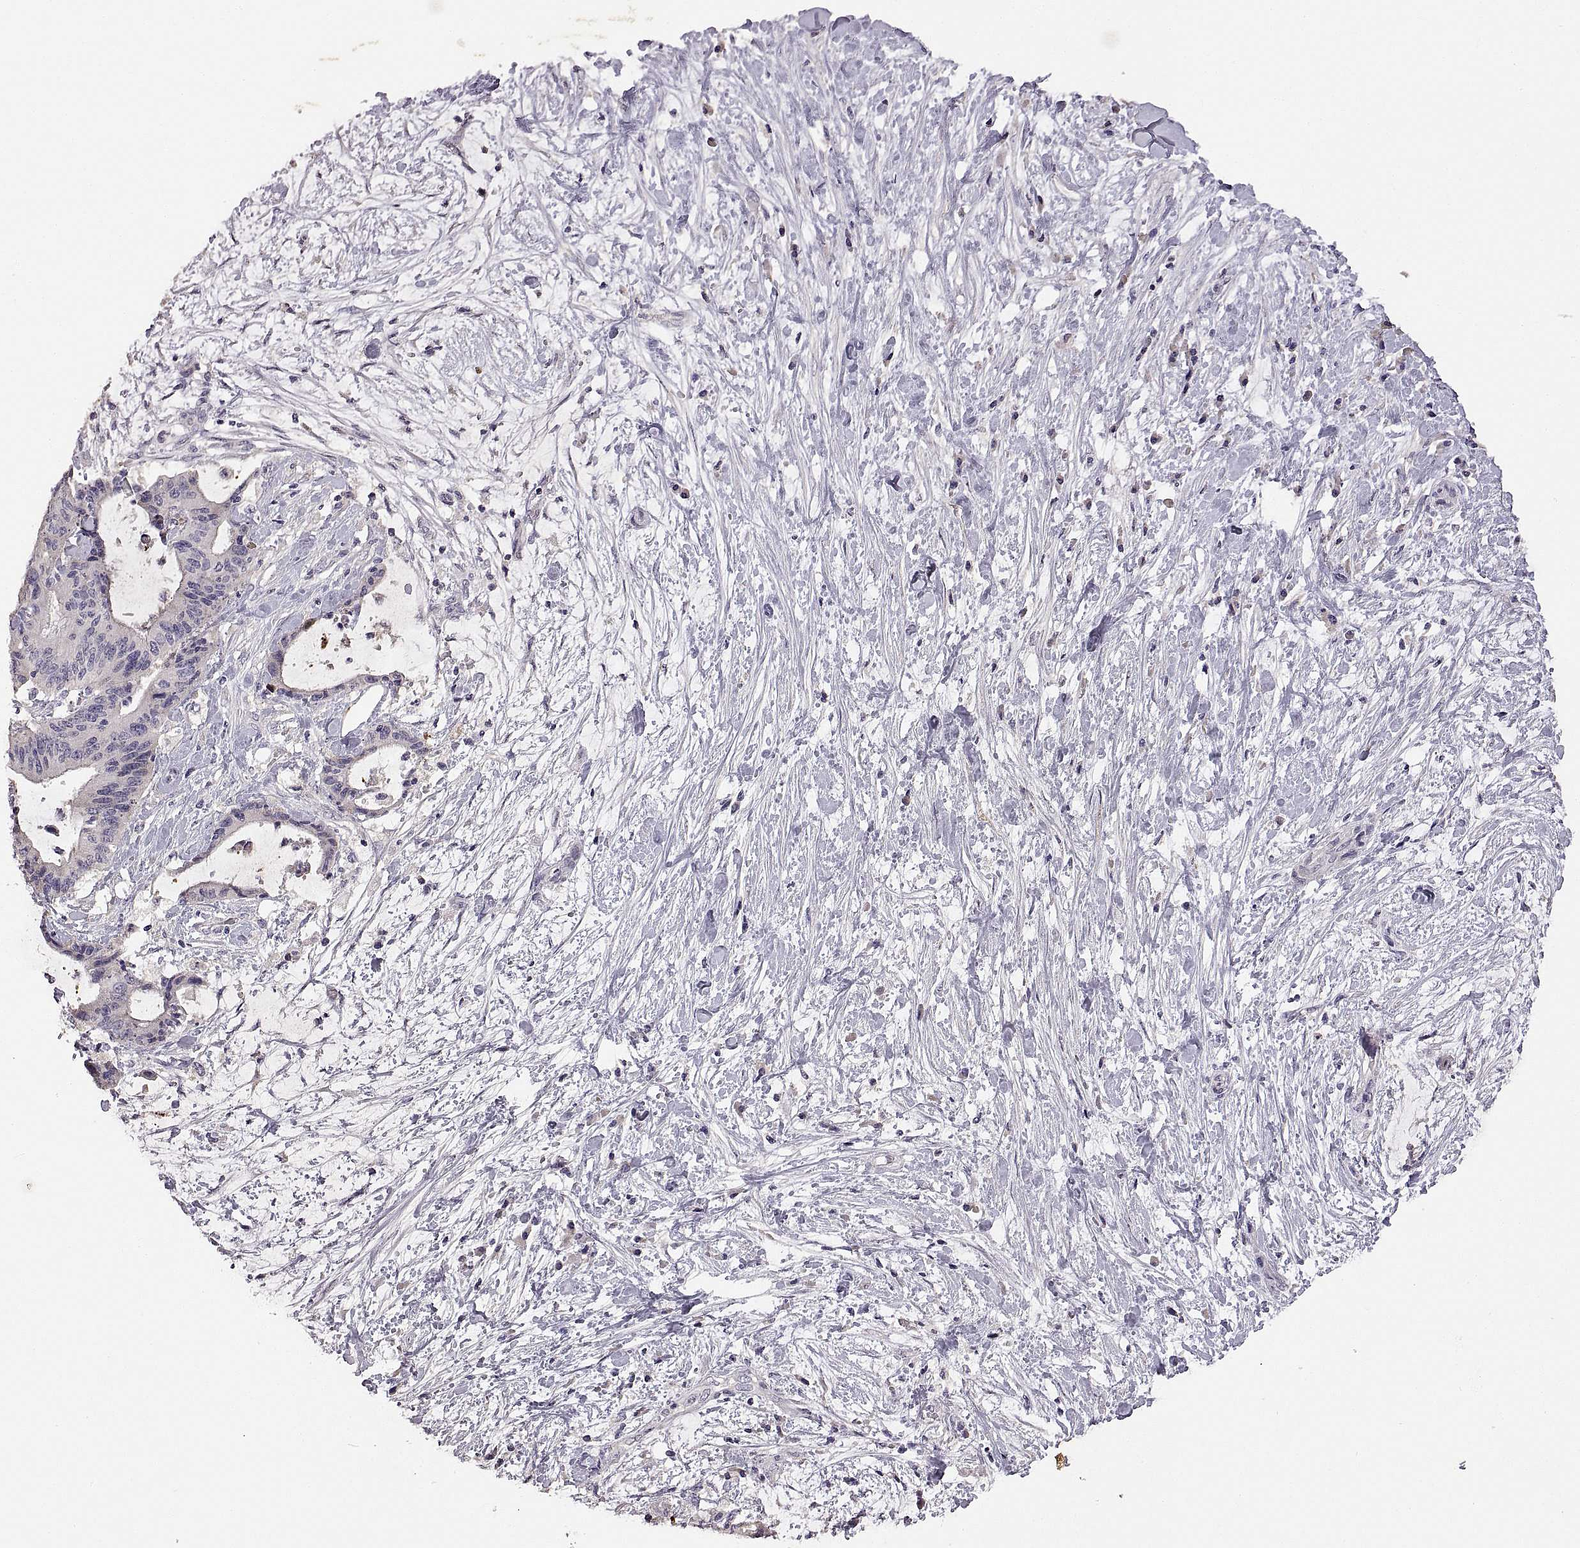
{"staining": {"intensity": "negative", "quantity": "none", "location": "none"}, "tissue": "liver cancer", "cell_type": "Tumor cells", "image_type": "cancer", "snomed": [{"axis": "morphology", "description": "Cholangiocarcinoma"}, {"axis": "topography", "description": "Liver"}], "caption": "Tumor cells are negative for brown protein staining in cholangiocarcinoma (liver).", "gene": "DEFB136", "patient": {"sex": "female", "age": 73}}